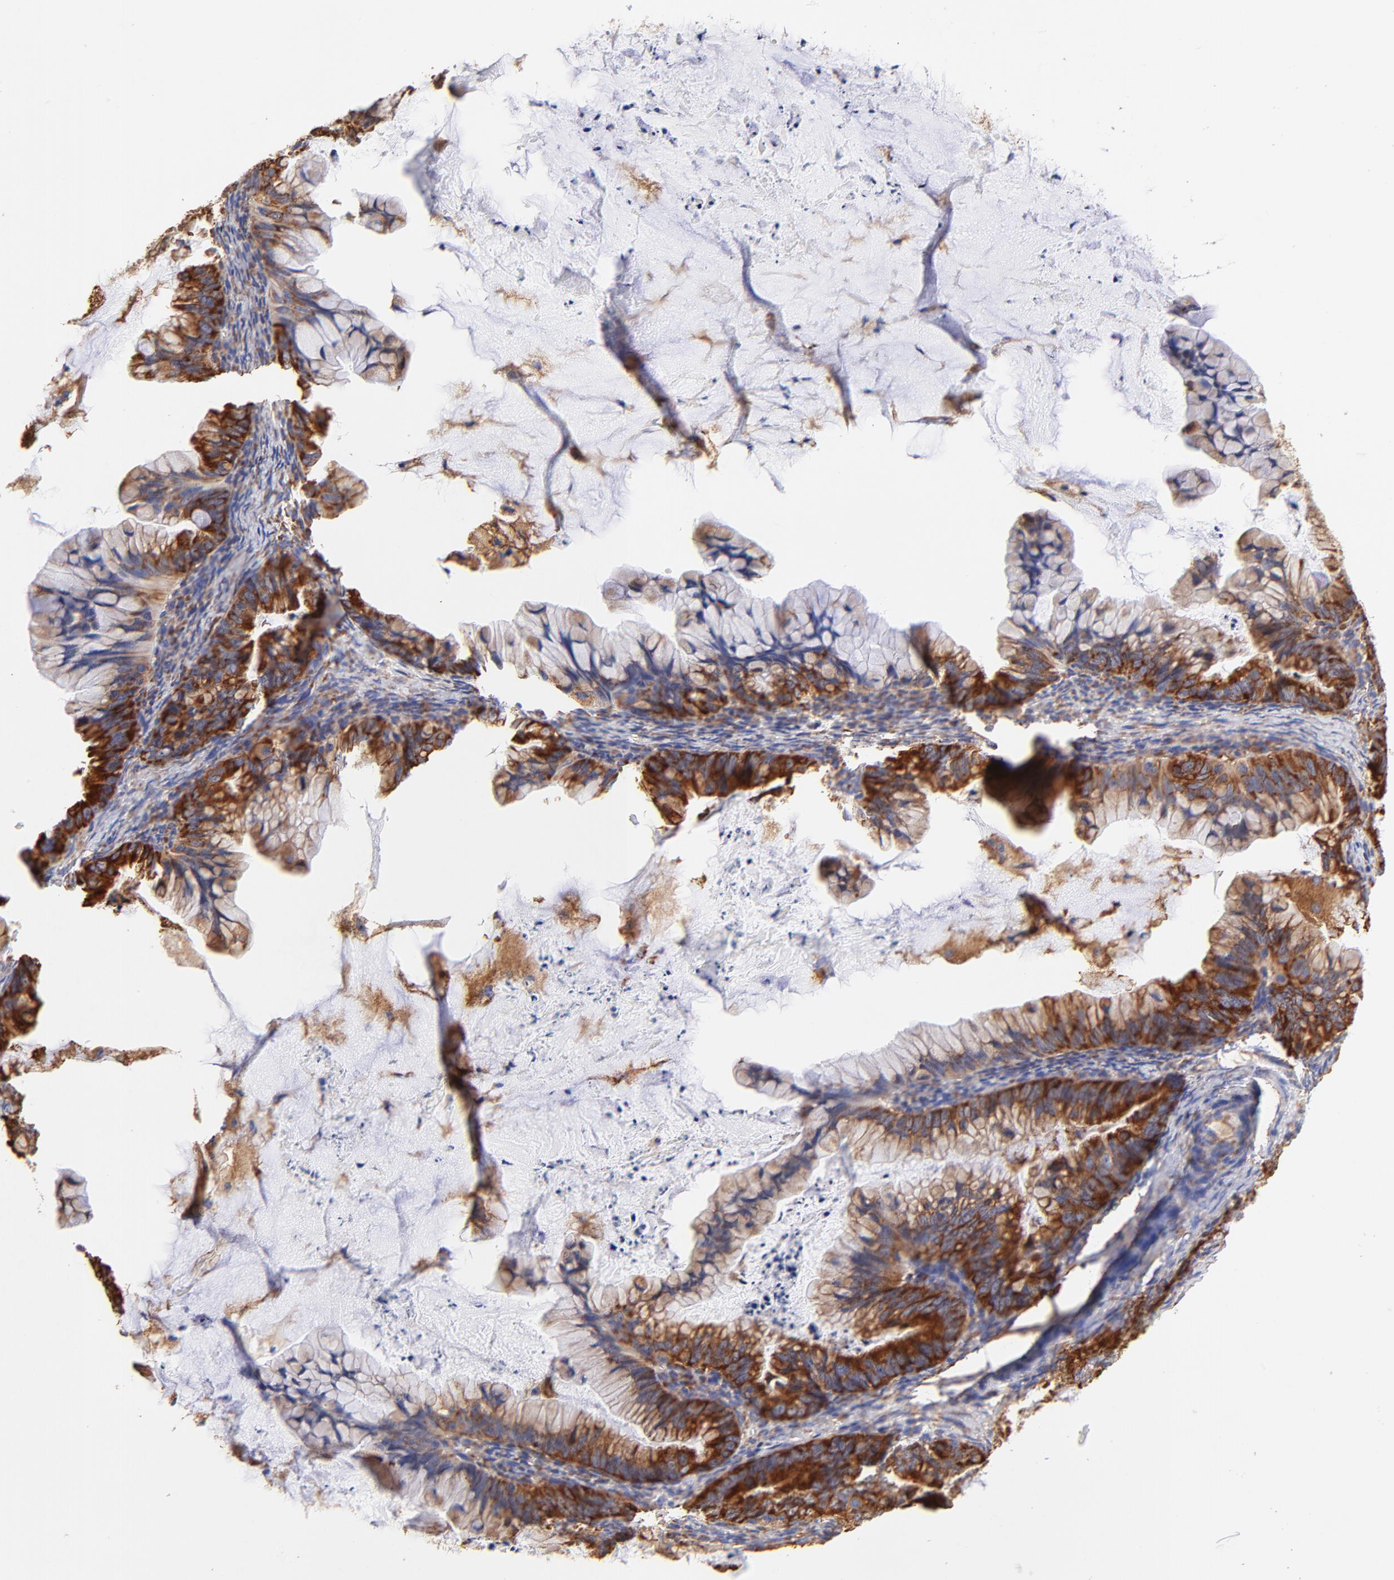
{"staining": {"intensity": "strong", "quantity": ">75%", "location": "cytoplasmic/membranous"}, "tissue": "ovarian cancer", "cell_type": "Tumor cells", "image_type": "cancer", "snomed": [{"axis": "morphology", "description": "Cystadenocarcinoma, mucinous, NOS"}, {"axis": "topography", "description": "Ovary"}], "caption": "IHC (DAB (3,3'-diaminobenzidine)) staining of human ovarian cancer exhibits strong cytoplasmic/membranous protein positivity in approximately >75% of tumor cells.", "gene": "RPL27", "patient": {"sex": "female", "age": 36}}